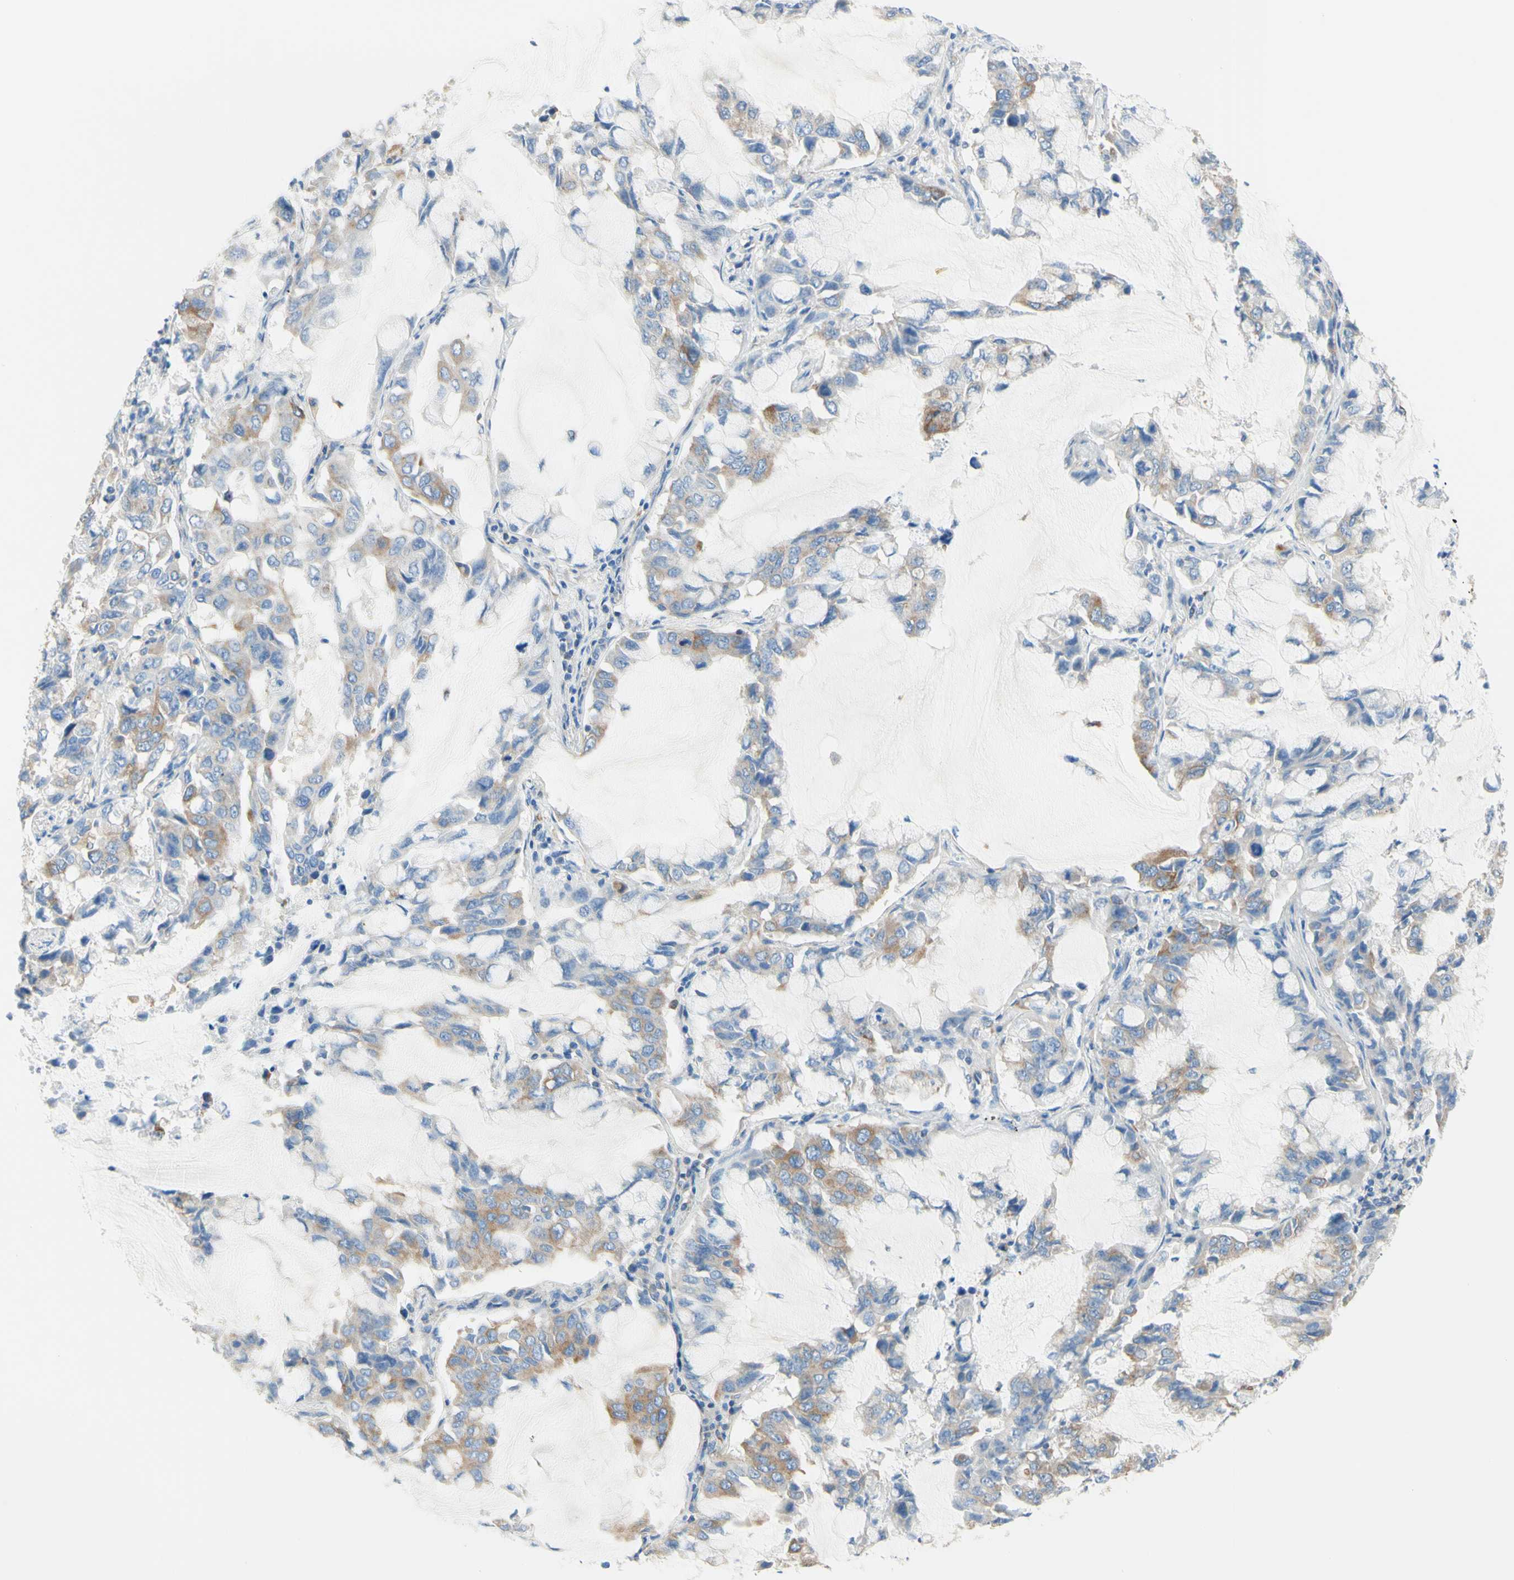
{"staining": {"intensity": "moderate", "quantity": "25%-75%", "location": "cytoplasmic/membranous"}, "tissue": "lung cancer", "cell_type": "Tumor cells", "image_type": "cancer", "snomed": [{"axis": "morphology", "description": "Adenocarcinoma, NOS"}, {"axis": "topography", "description": "Lung"}], "caption": "Tumor cells exhibit medium levels of moderate cytoplasmic/membranous expression in about 25%-75% of cells in adenocarcinoma (lung).", "gene": "RETREG2", "patient": {"sex": "male", "age": 64}}